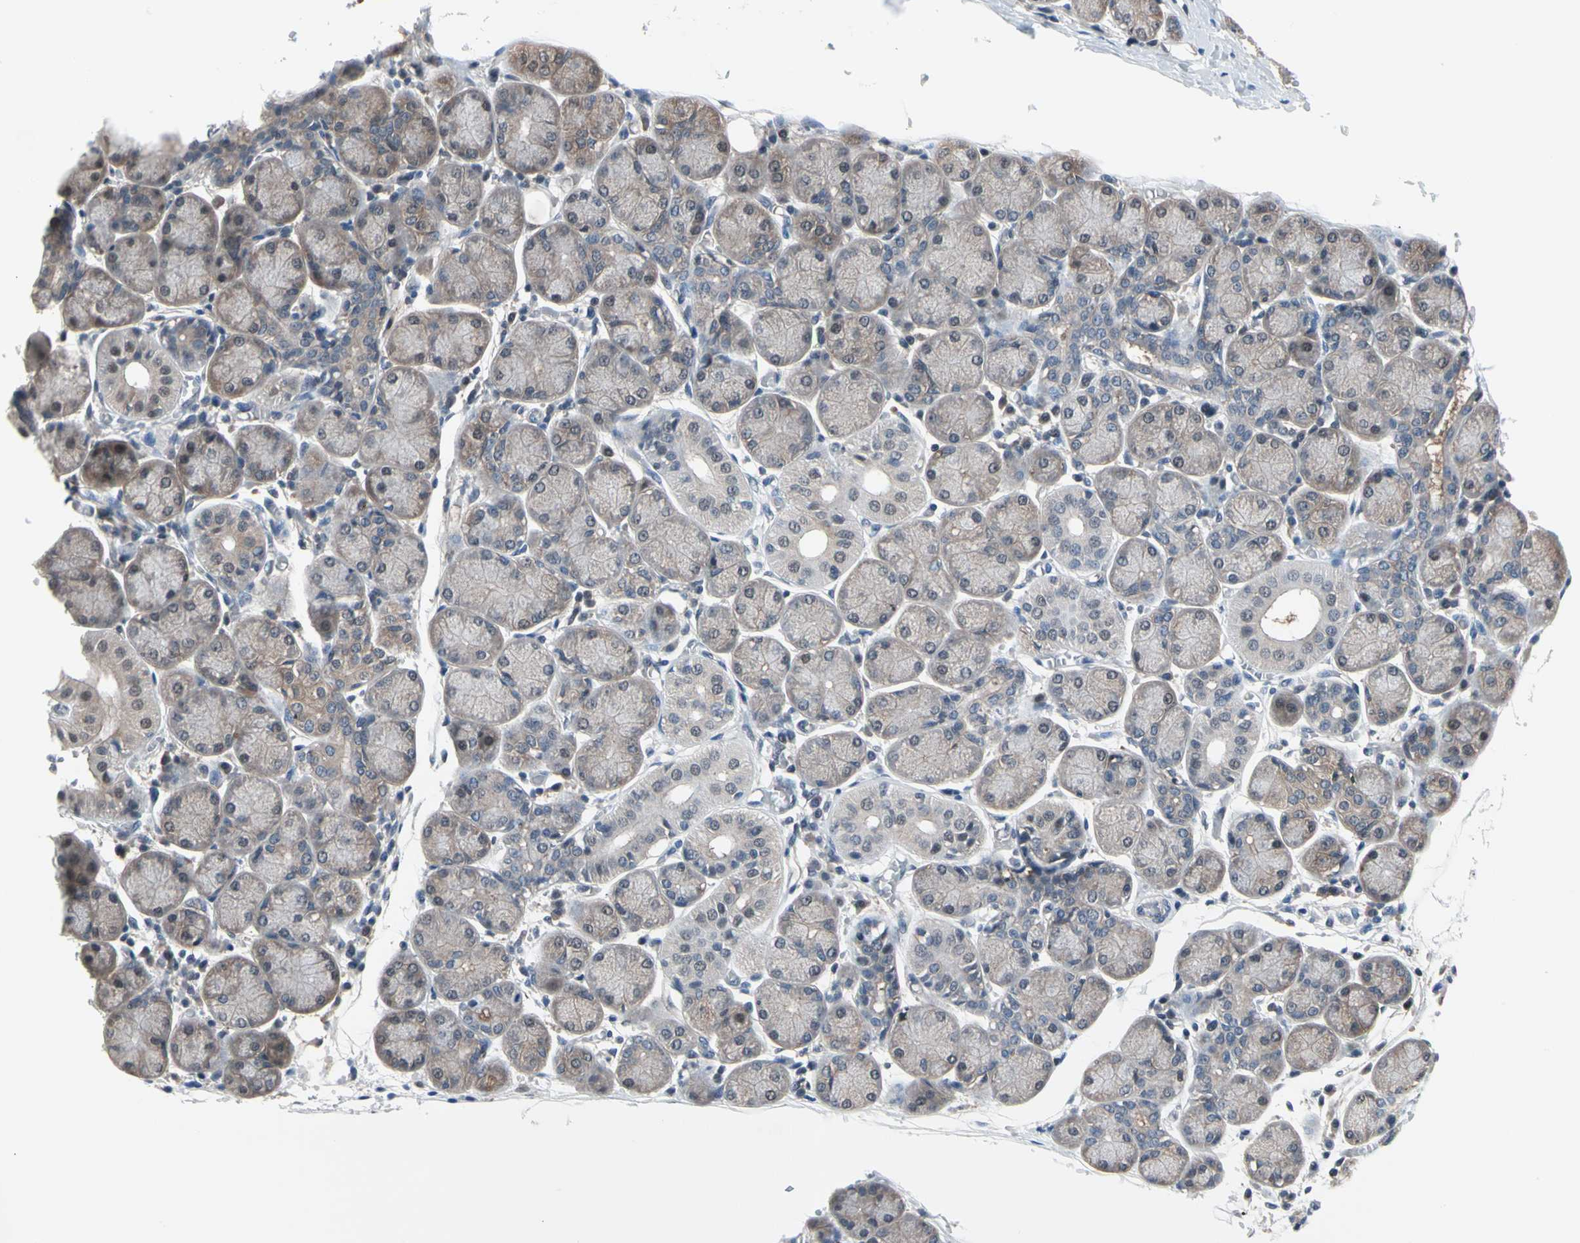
{"staining": {"intensity": "weak", "quantity": ">75%", "location": "cytoplasmic/membranous"}, "tissue": "salivary gland", "cell_type": "Glandular cells", "image_type": "normal", "snomed": [{"axis": "morphology", "description": "Normal tissue, NOS"}, {"axis": "topography", "description": "Salivary gland"}], "caption": "Salivary gland stained with a brown dye demonstrates weak cytoplasmic/membranous positive staining in about >75% of glandular cells.", "gene": "ENSG00000256646", "patient": {"sex": "female", "age": 24}}